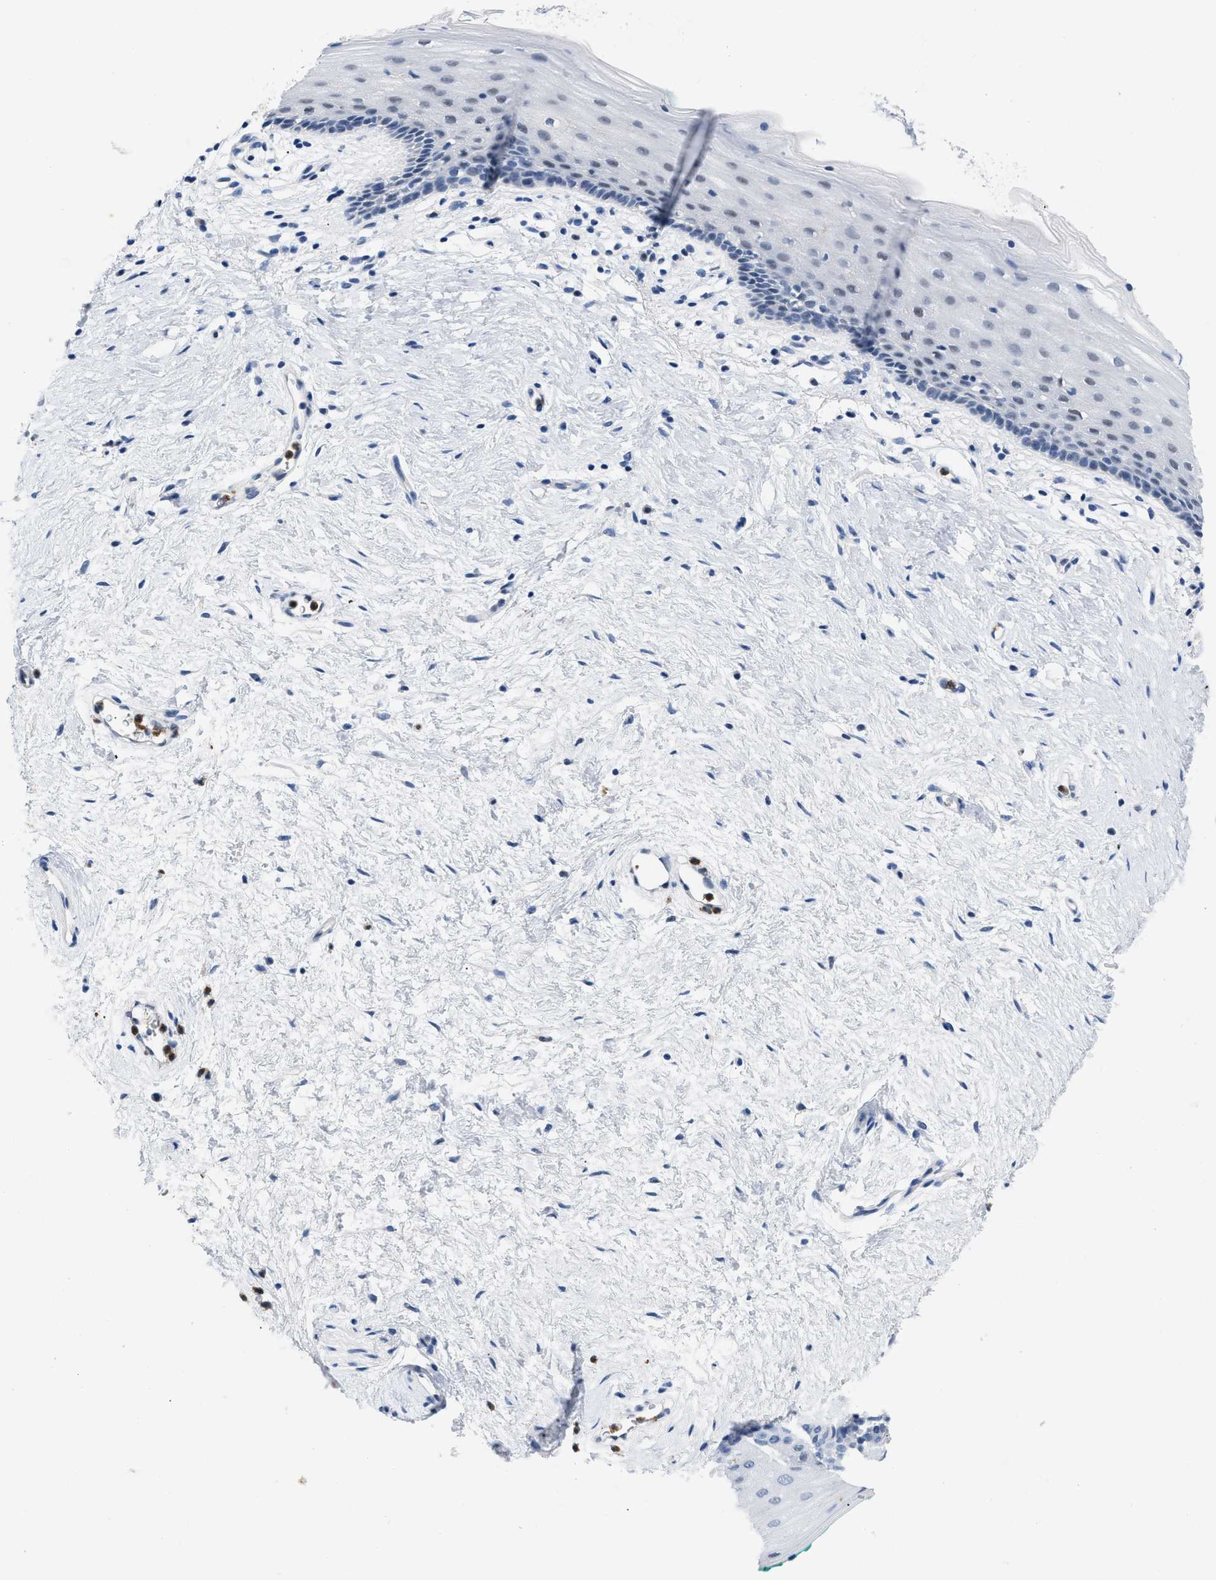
{"staining": {"intensity": "negative", "quantity": "none", "location": "none"}, "tissue": "vagina", "cell_type": "Squamous epithelial cells", "image_type": "normal", "snomed": [{"axis": "morphology", "description": "Normal tissue, NOS"}, {"axis": "topography", "description": "Vagina"}], "caption": "This is an IHC histopathology image of unremarkable human vagina. There is no positivity in squamous epithelial cells.", "gene": "BOLL", "patient": {"sex": "female", "age": 44}}